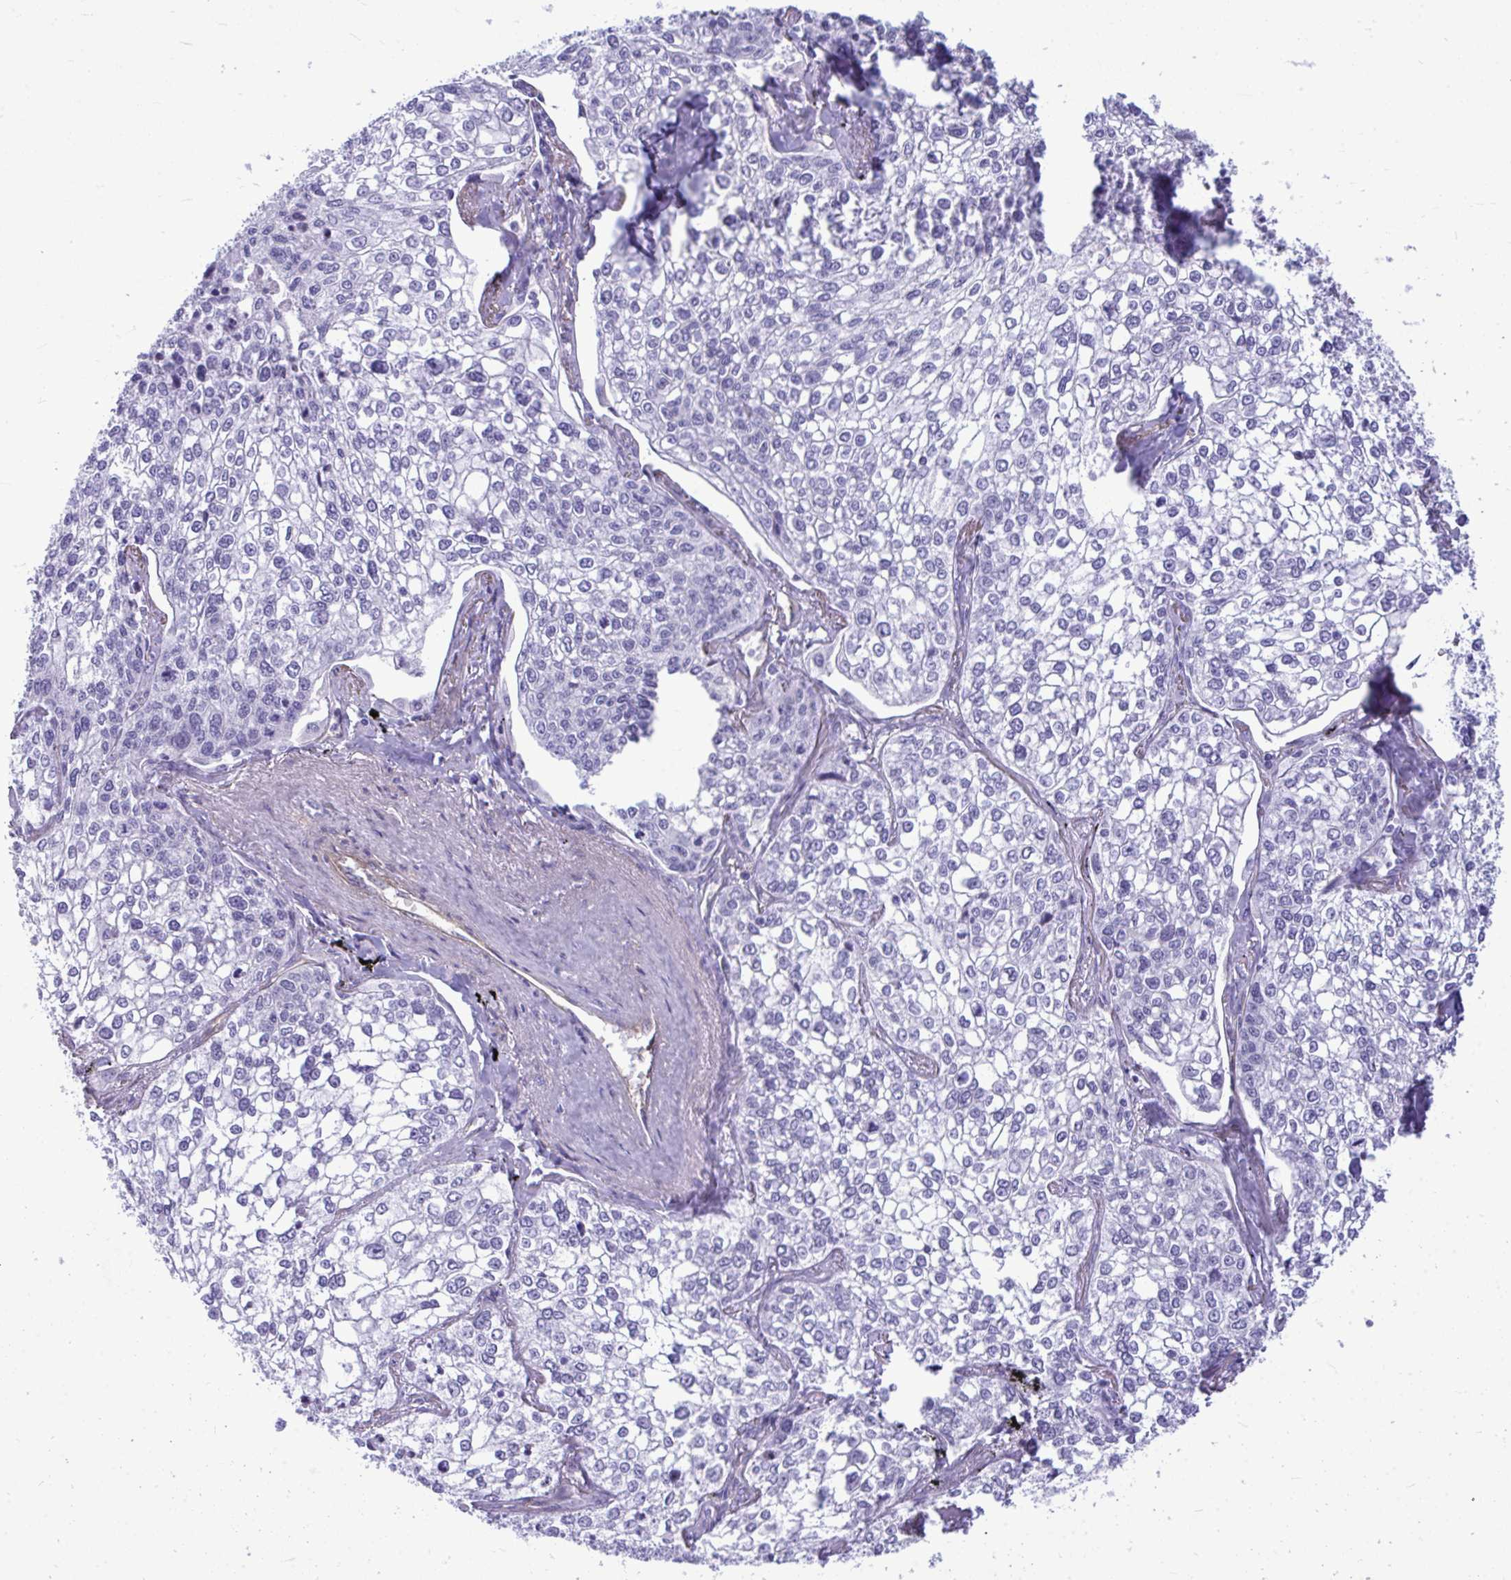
{"staining": {"intensity": "negative", "quantity": "none", "location": "none"}, "tissue": "lung cancer", "cell_type": "Tumor cells", "image_type": "cancer", "snomed": [{"axis": "morphology", "description": "Squamous cell carcinoma, NOS"}, {"axis": "topography", "description": "Lung"}], "caption": "Lung squamous cell carcinoma was stained to show a protein in brown. There is no significant expression in tumor cells.", "gene": "LIMS2", "patient": {"sex": "male", "age": 74}}